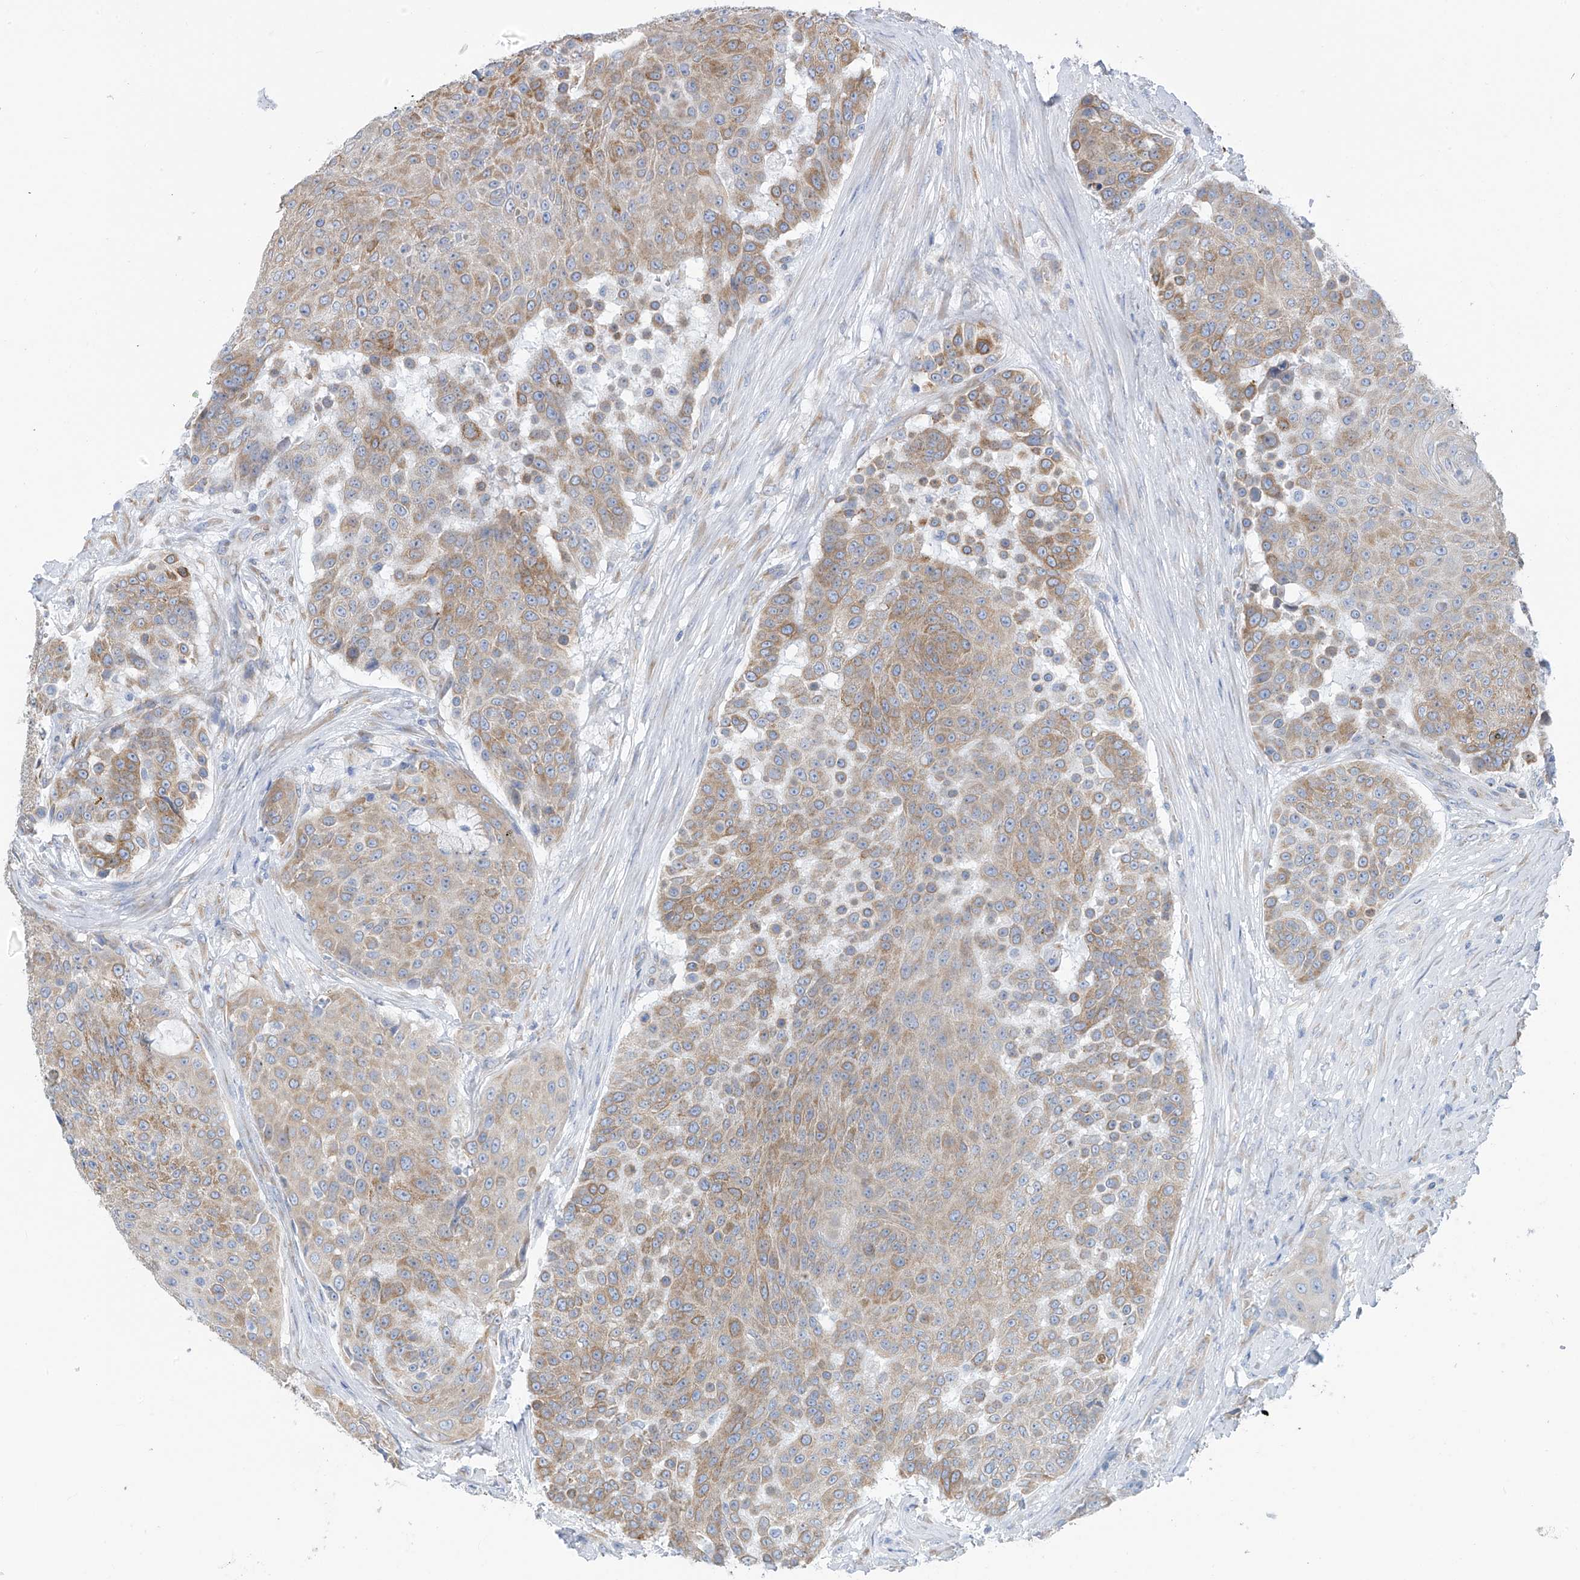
{"staining": {"intensity": "moderate", "quantity": "25%-75%", "location": "cytoplasmic/membranous"}, "tissue": "urothelial cancer", "cell_type": "Tumor cells", "image_type": "cancer", "snomed": [{"axis": "morphology", "description": "Urothelial carcinoma, High grade"}, {"axis": "topography", "description": "Urinary bladder"}], "caption": "Moderate cytoplasmic/membranous positivity for a protein is present in approximately 25%-75% of tumor cells of urothelial cancer using immunohistochemistry (IHC).", "gene": "RCN2", "patient": {"sex": "female", "age": 63}}